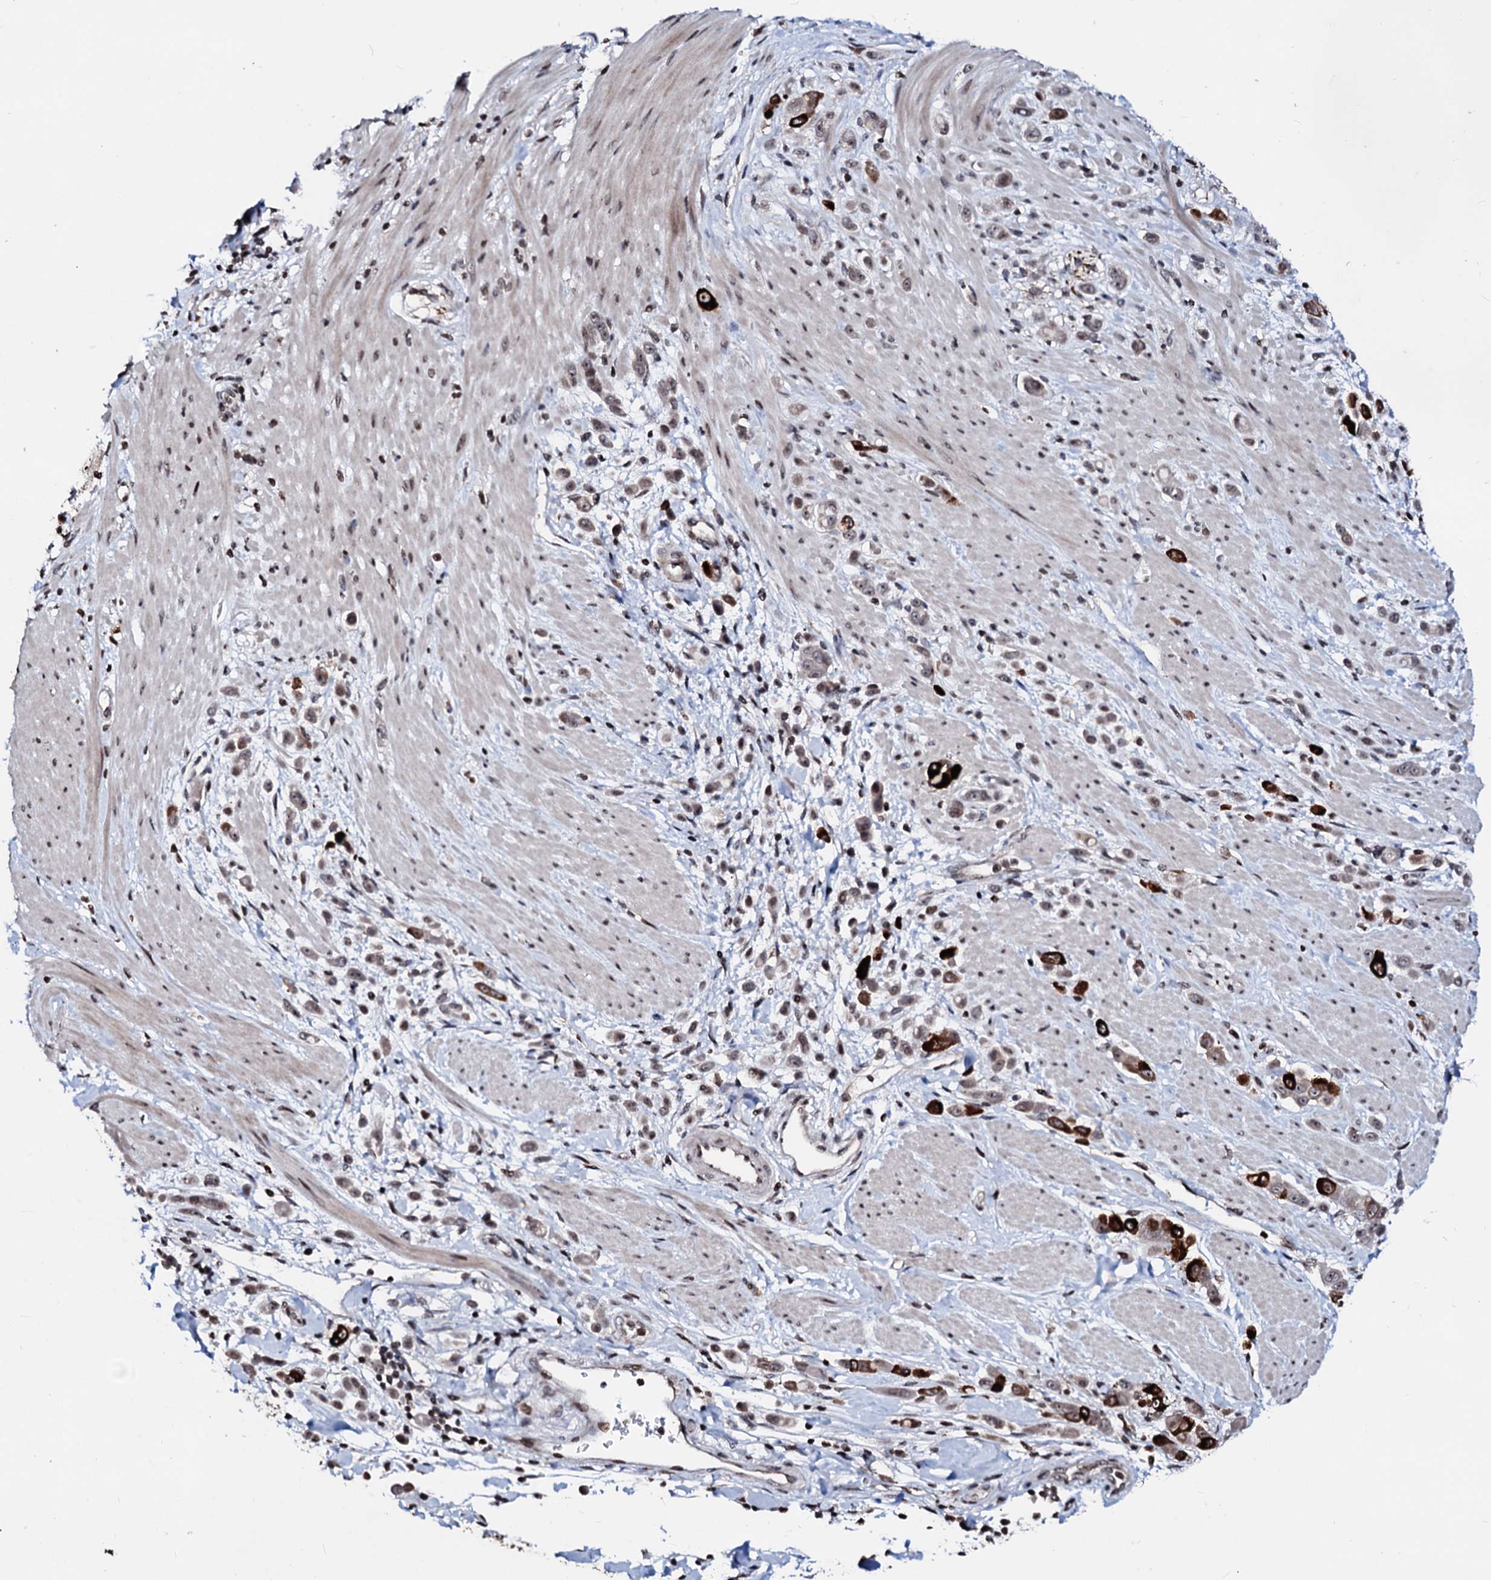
{"staining": {"intensity": "strong", "quantity": "25%-75%", "location": "cytoplasmic/membranous,nuclear"}, "tissue": "pancreatic cancer", "cell_type": "Tumor cells", "image_type": "cancer", "snomed": [{"axis": "morphology", "description": "Normal tissue, NOS"}, {"axis": "morphology", "description": "Adenocarcinoma, NOS"}, {"axis": "topography", "description": "Pancreas"}], "caption": "Protein expression by immunohistochemistry shows strong cytoplasmic/membranous and nuclear positivity in about 25%-75% of tumor cells in pancreatic adenocarcinoma. The protein is stained brown, and the nuclei are stained in blue (DAB (3,3'-diaminobenzidine) IHC with brightfield microscopy, high magnification).", "gene": "LSM11", "patient": {"sex": "female", "age": 64}}